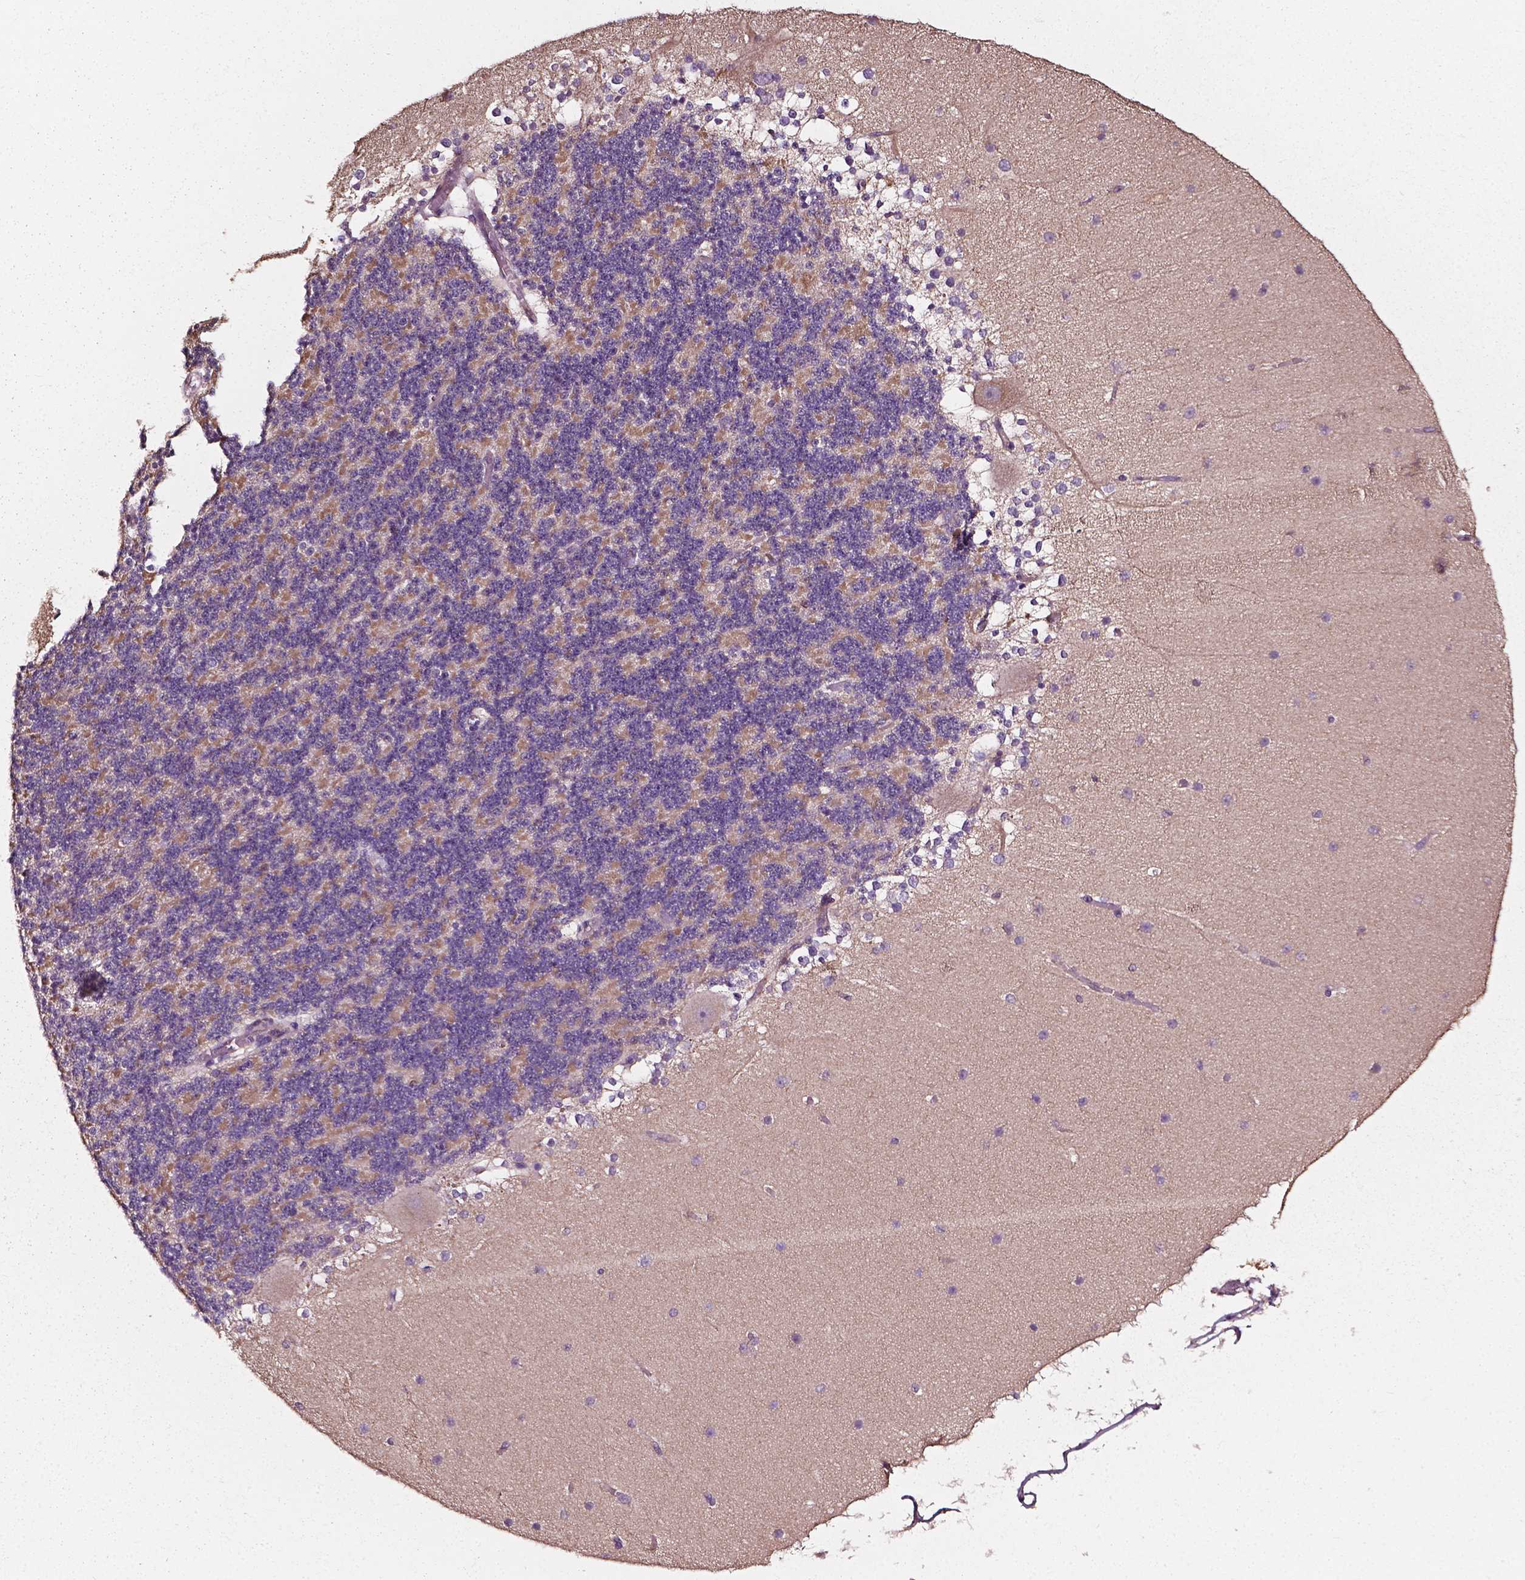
{"staining": {"intensity": "weak", "quantity": "<25%", "location": "cytoplasmic/membranous"}, "tissue": "cerebellum", "cell_type": "Cells in granular layer", "image_type": "normal", "snomed": [{"axis": "morphology", "description": "Normal tissue, NOS"}, {"axis": "topography", "description": "Cerebellum"}], "caption": "Cells in granular layer show no significant protein positivity in benign cerebellum.", "gene": "ATG16L1", "patient": {"sex": "female", "age": 19}}